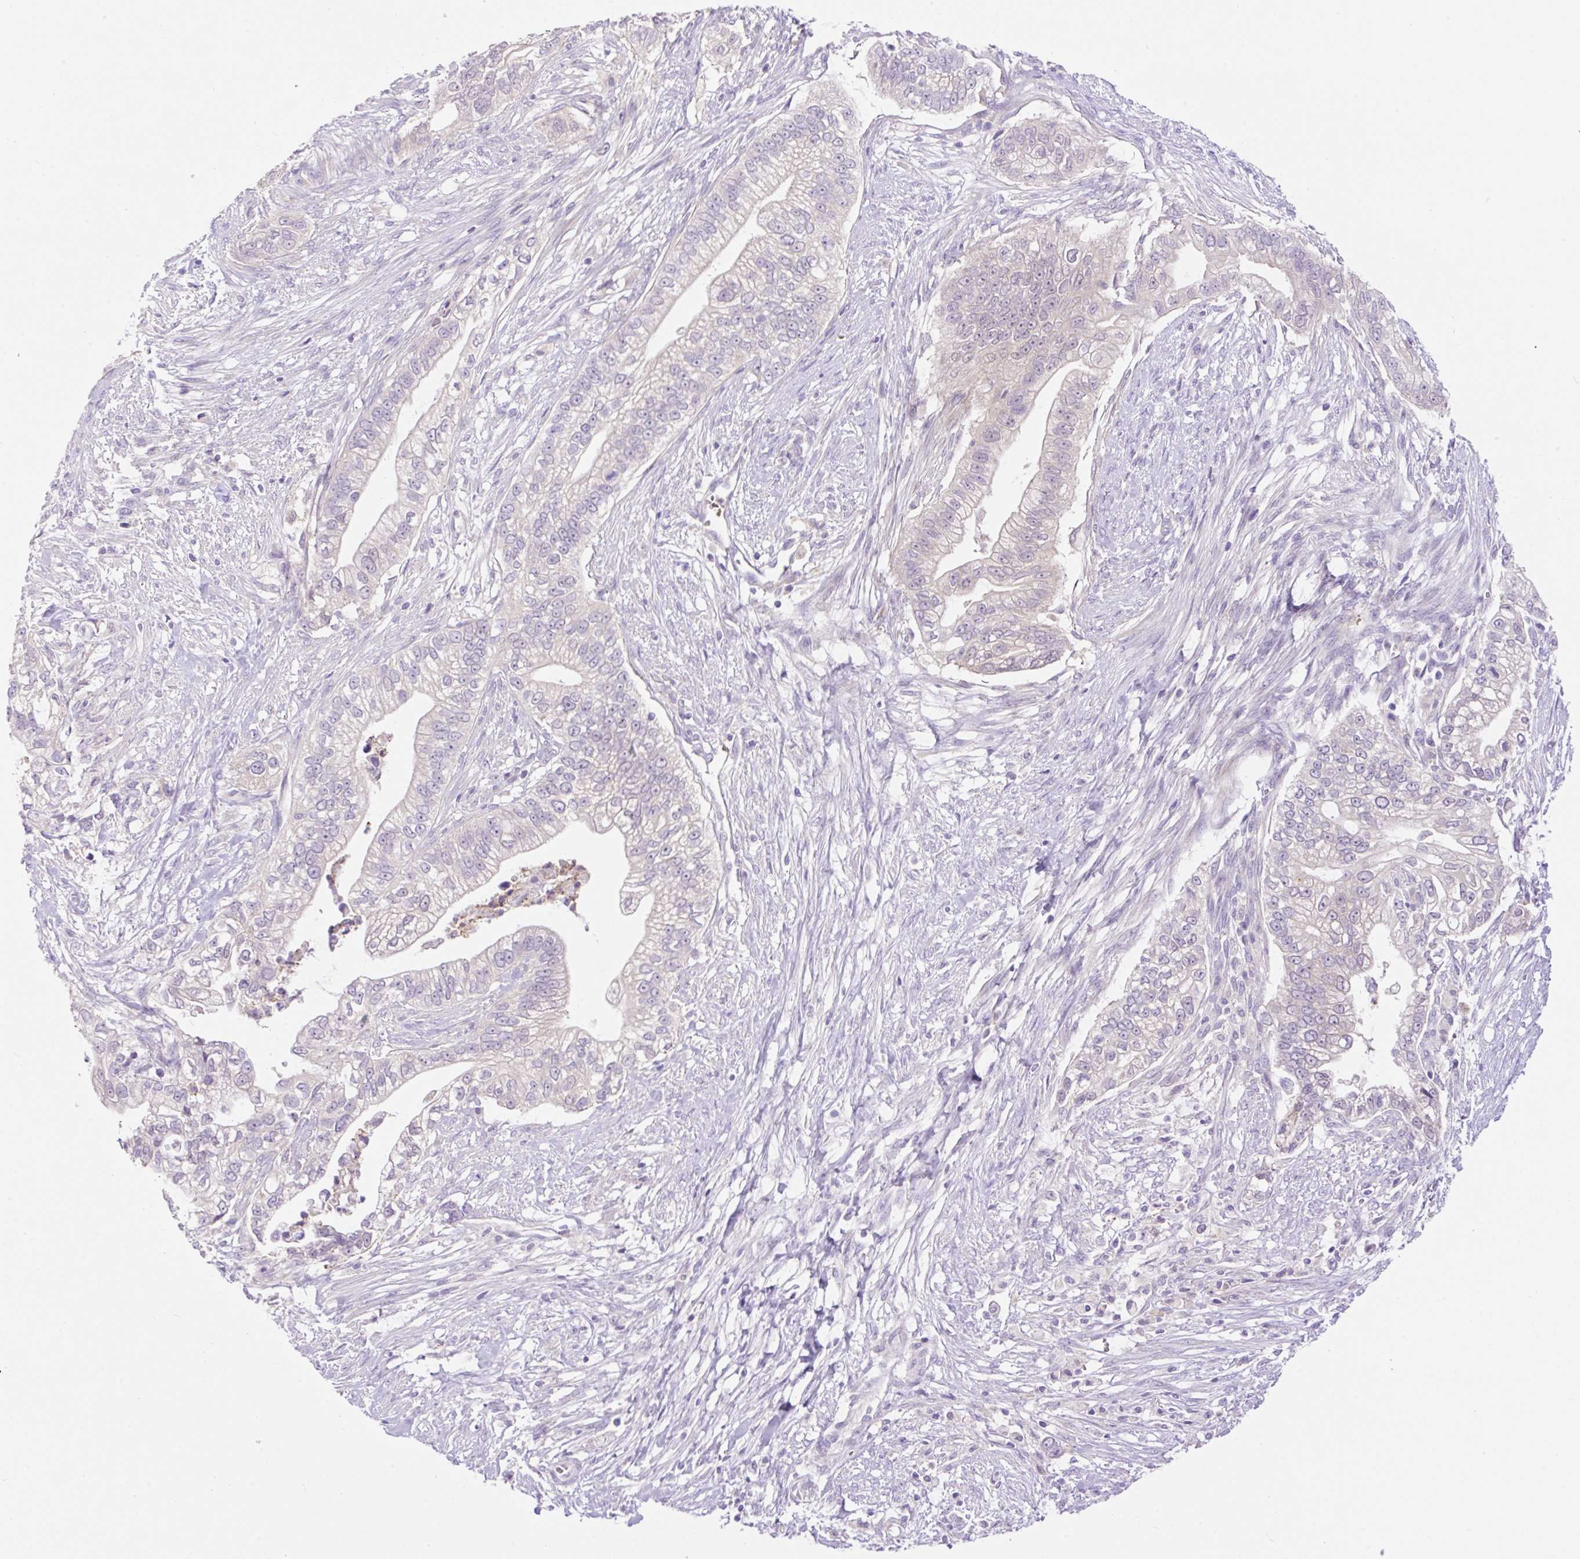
{"staining": {"intensity": "negative", "quantity": "none", "location": "none"}, "tissue": "pancreatic cancer", "cell_type": "Tumor cells", "image_type": "cancer", "snomed": [{"axis": "morphology", "description": "Adenocarcinoma, NOS"}, {"axis": "topography", "description": "Pancreas"}], "caption": "Pancreatic cancer was stained to show a protein in brown. There is no significant expression in tumor cells. Nuclei are stained in blue.", "gene": "LHFPL5", "patient": {"sex": "male", "age": 70}}